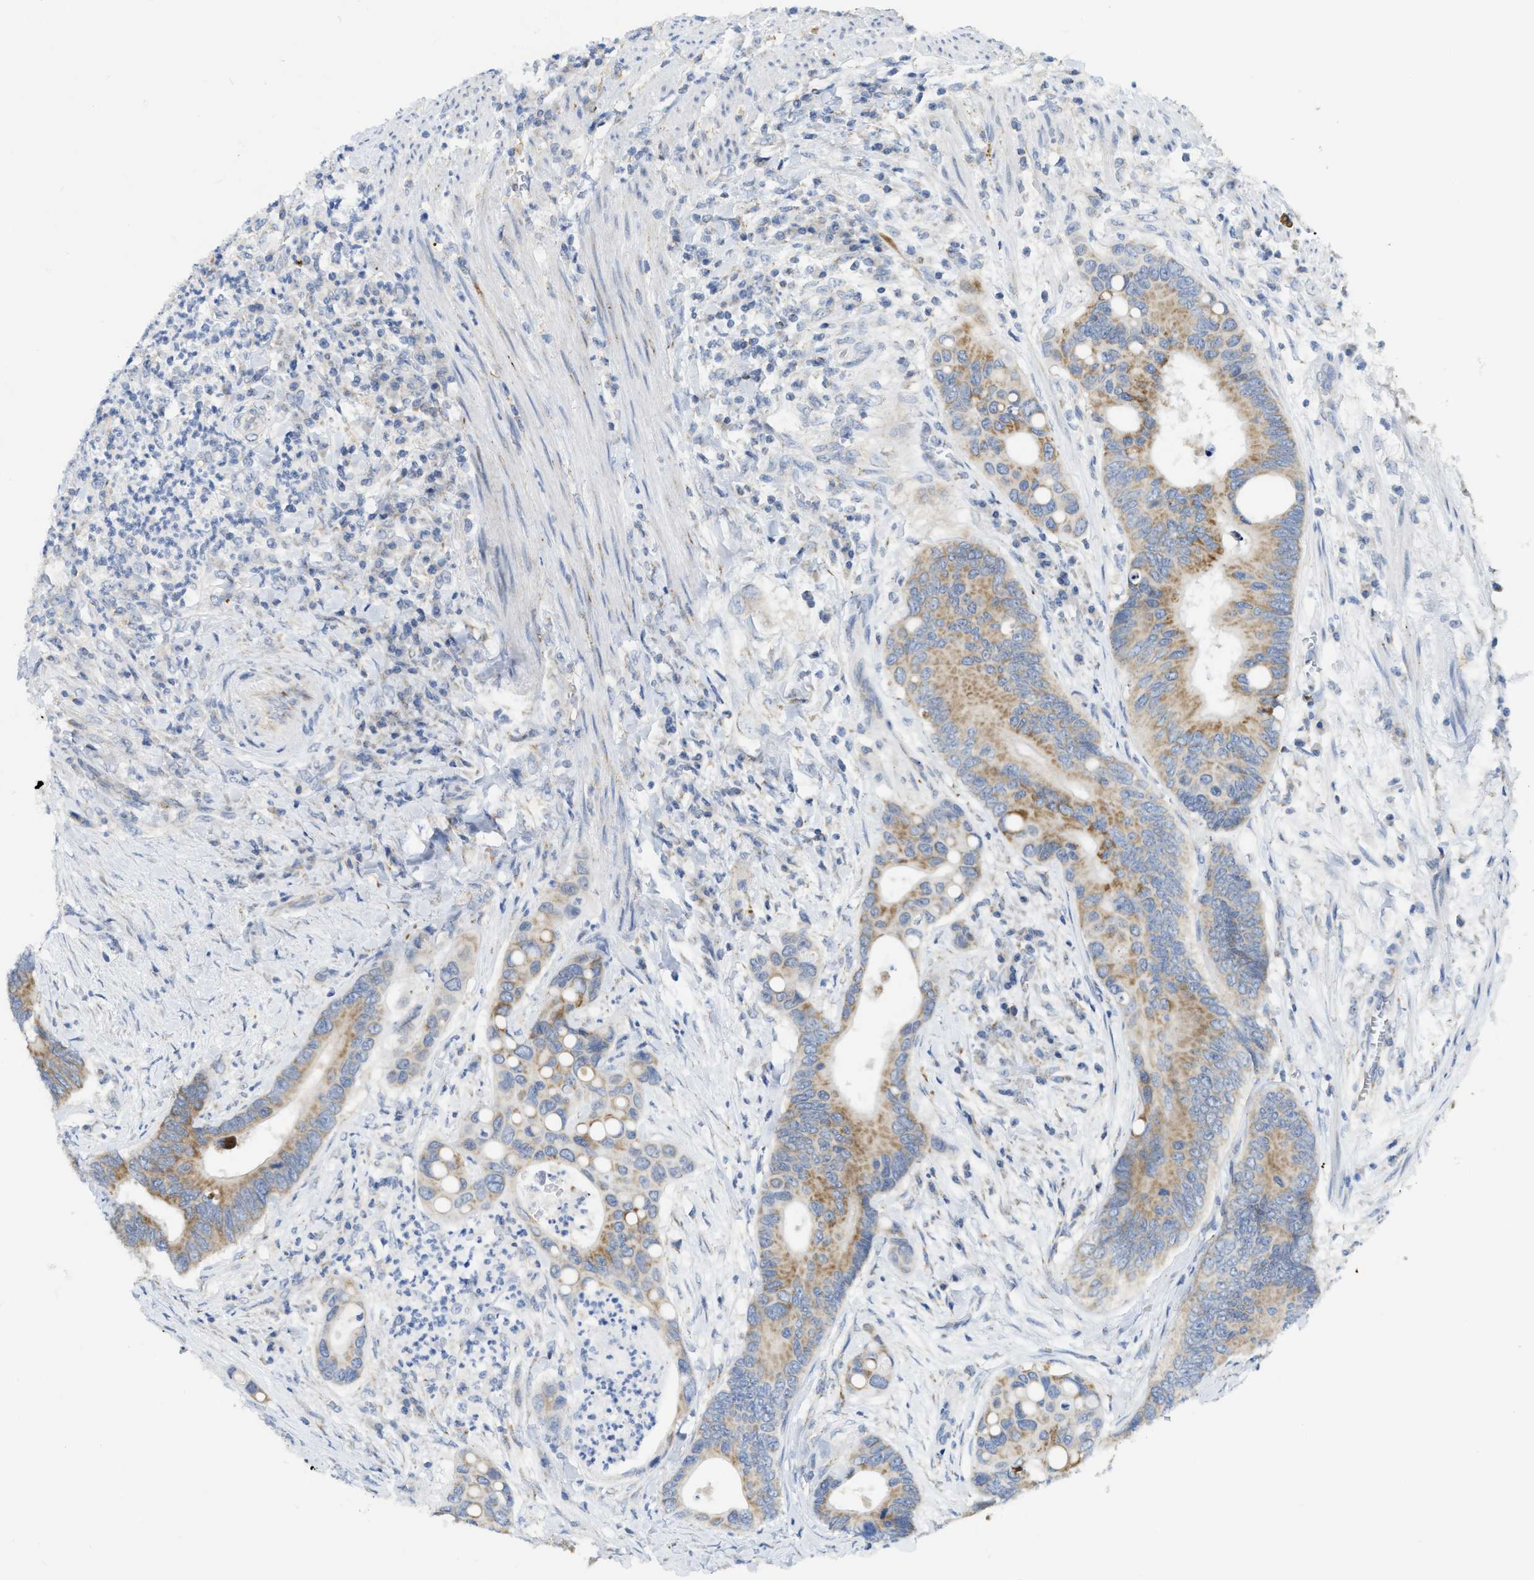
{"staining": {"intensity": "moderate", "quantity": ">75%", "location": "cytoplasmic/membranous"}, "tissue": "colorectal cancer", "cell_type": "Tumor cells", "image_type": "cancer", "snomed": [{"axis": "morphology", "description": "Inflammation, NOS"}, {"axis": "morphology", "description": "Adenocarcinoma, NOS"}, {"axis": "topography", "description": "Colon"}], "caption": "Colorectal cancer (adenocarcinoma) stained with a brown dye demonstrates moderate cytoplasmic/membranous positive staining in about >75% of tumor cells.", "gene": "GATD3", "patient": {"sex": "male", "age": 72}}